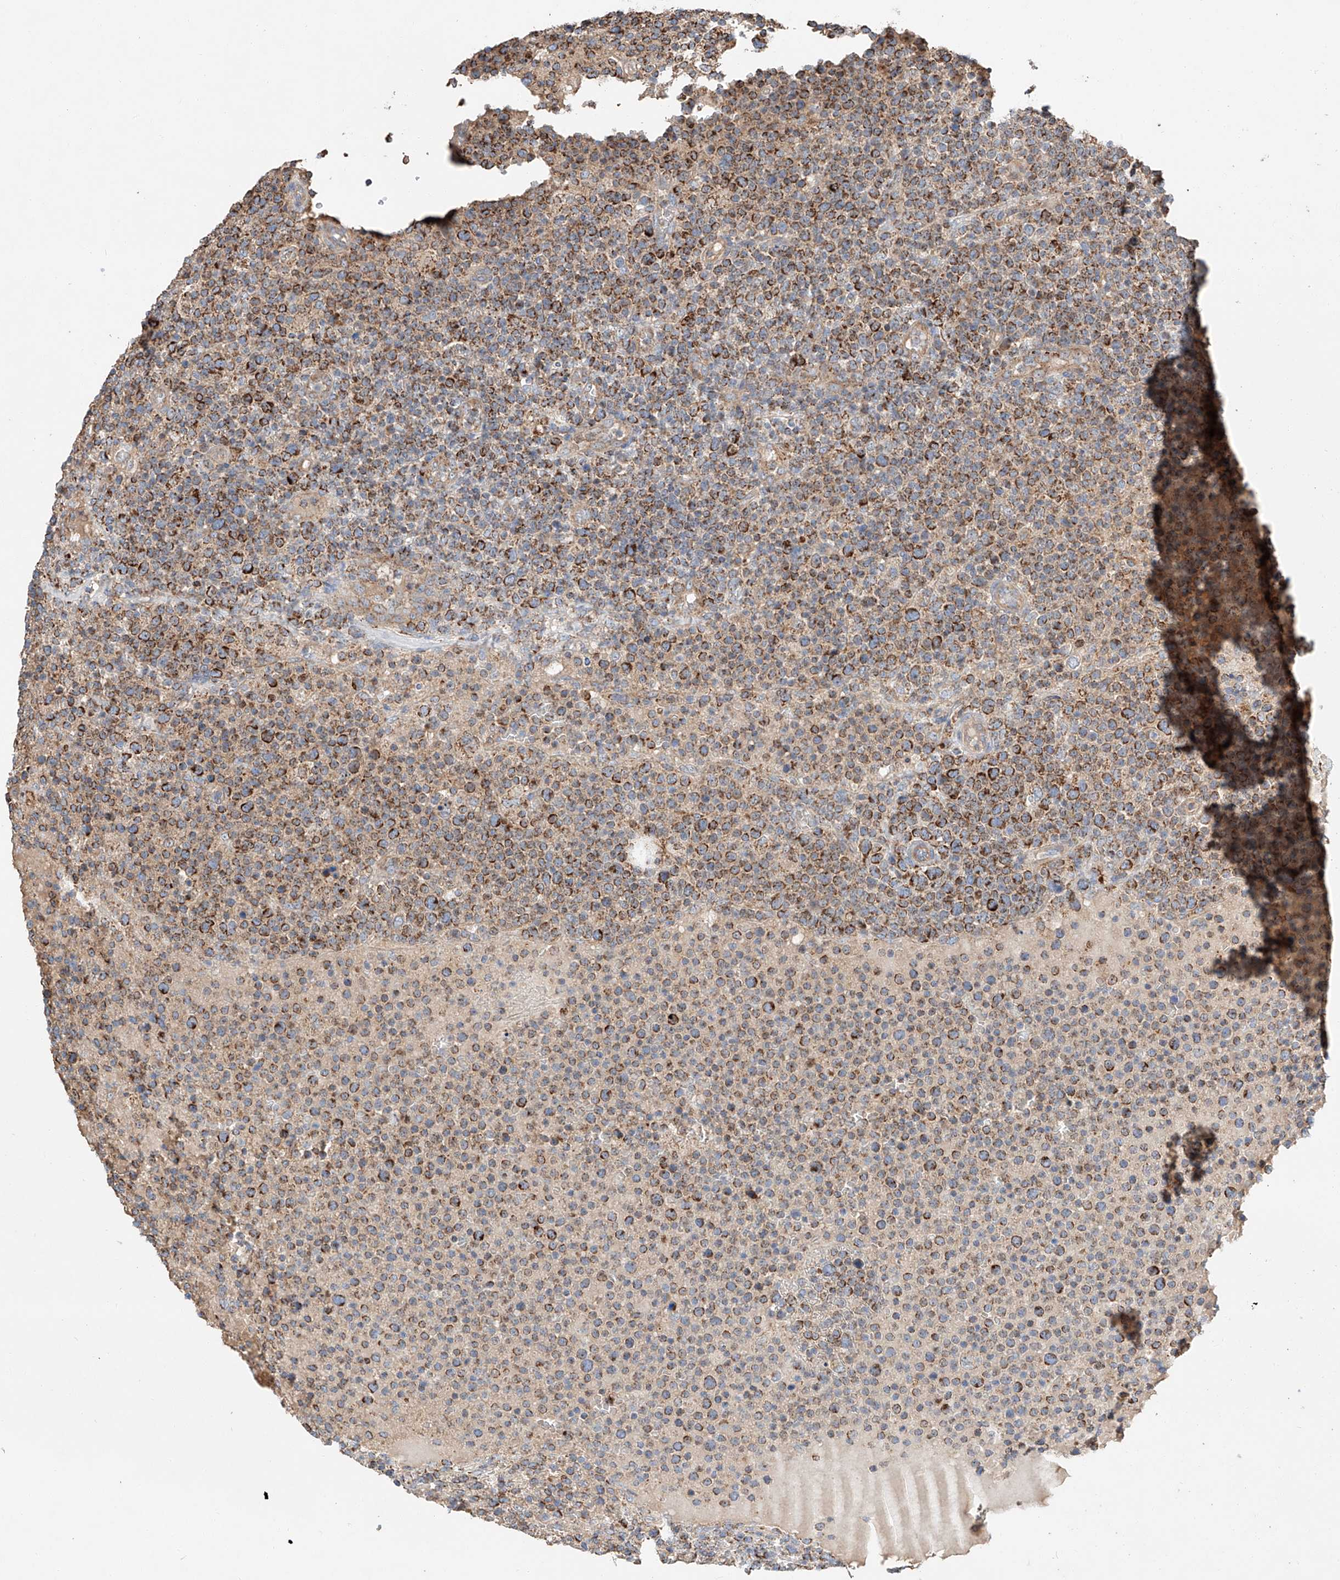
{"staining": {"intensity": "strong", "quantity": "25%-75%", "location": "cytoplasmic/membranous"}, "tissue": "lymphoma", "cell_type": "Tumor cells", "image_type": "cancer", "snomed": [{"axis": "morphology", "description": "Malignant lymphoma, non-Hodgkin's type, High grade"}, {"axis": "topography", "description": "Lymph node"}], "caption": "Protein expression by IHC demonstrates strong cytoplasmic/membranous staining in about 25%-75% of tumor cells in lymphoma.", "gene": "RUSC1", "patient": {"sex": "male", "age": 61}}